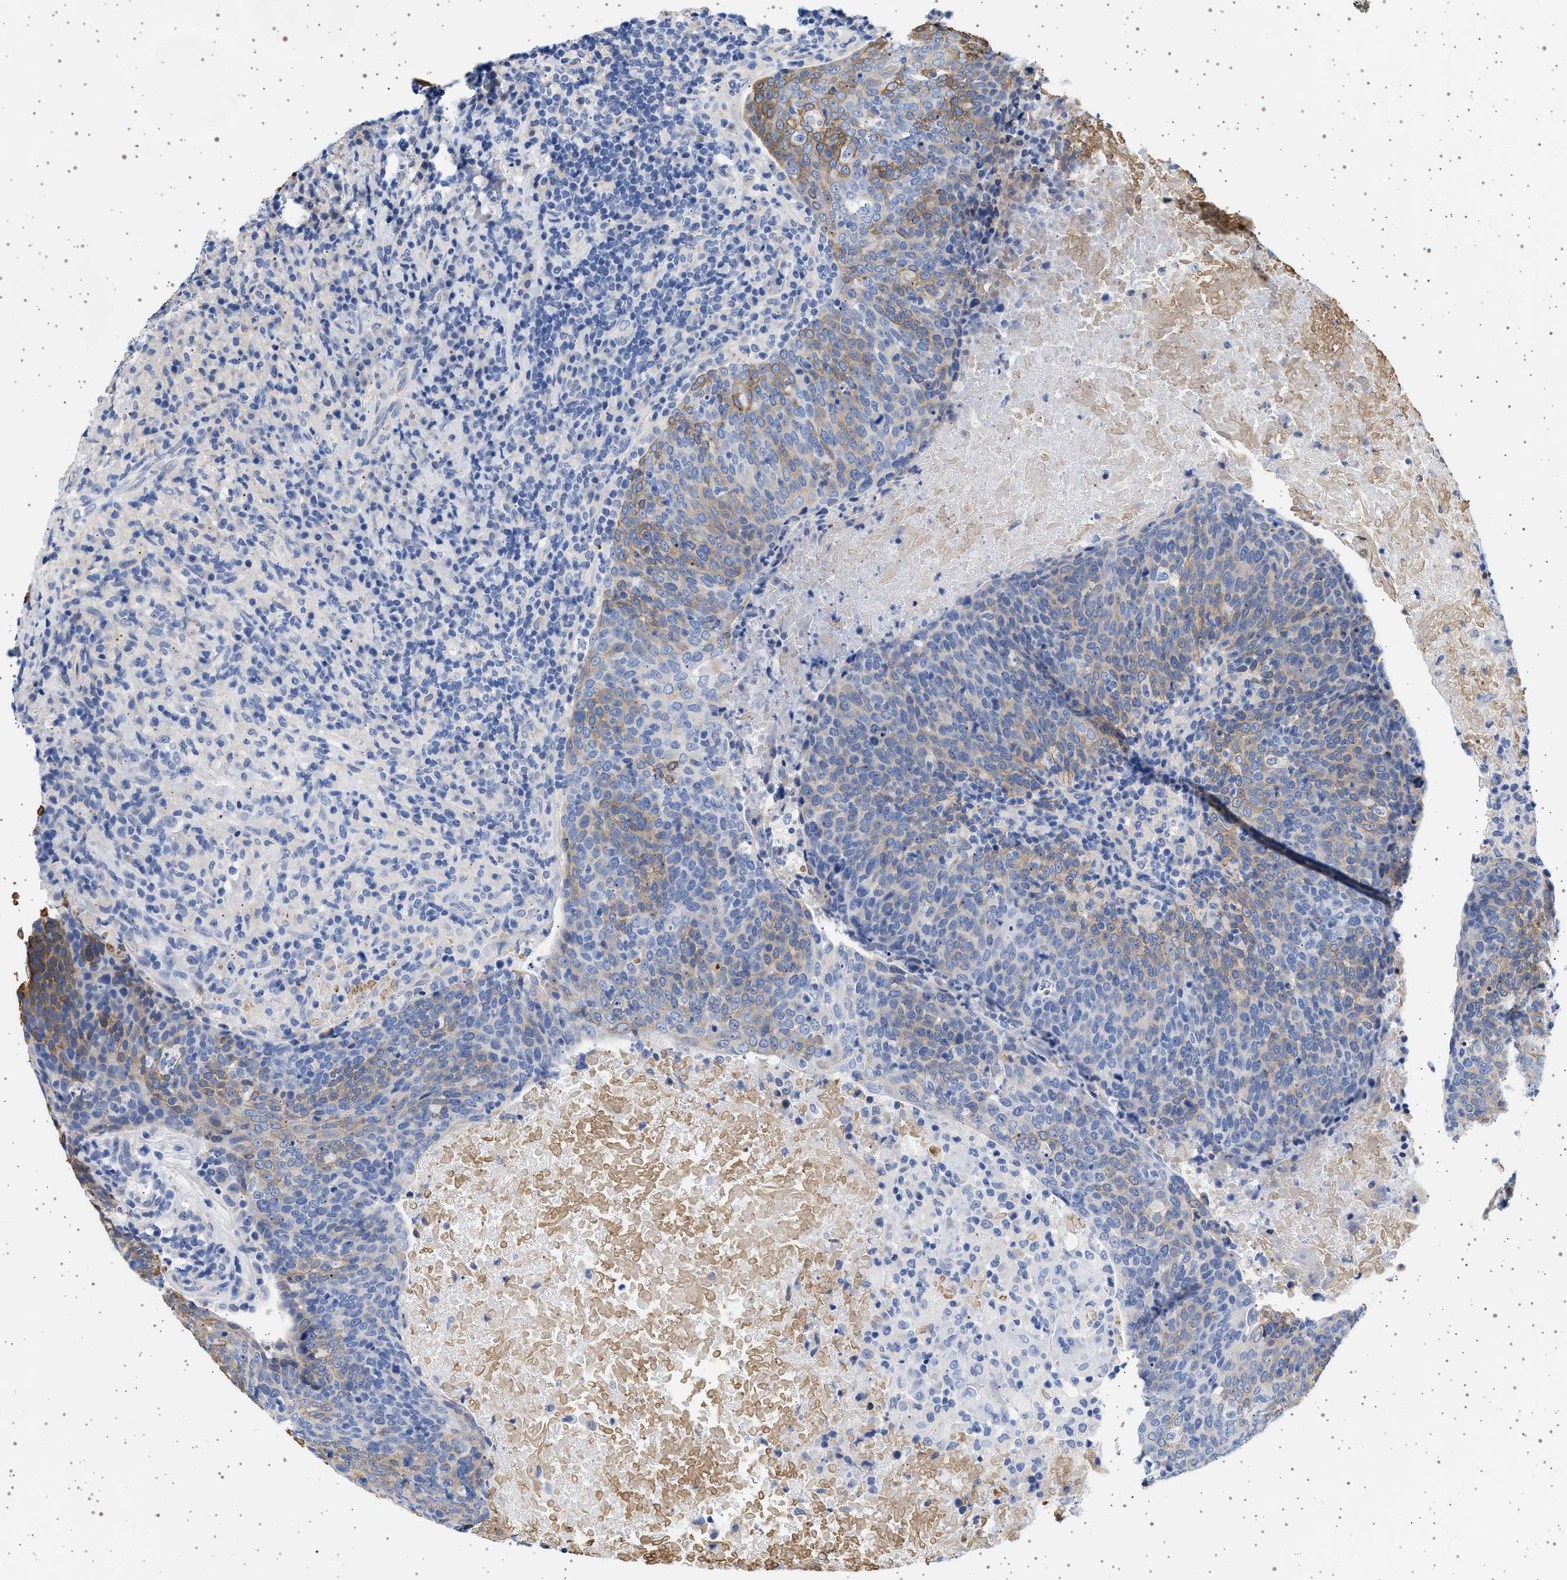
{"staining": {"intensity": "moderate", "quantity": "25%-75%", "location": "cytoplasmic/membranous"}, "tissue": "head and neck cancer", "cell_type": "Tumor cells", "image_type": "cancer", "snomed": [{"axis": "morphology", "description": "Squamous cell carcinoma, NOS"}, {"axis": "morphology", "description": "Squamous cell carcinoma, metastatic, NOS"}, {"axis": "topography", "description": "Lymph node"}, {"axis": "topography", "description": "Head-Neck"}], "caption": "Moderate cytoplasmic/membranous protein expression is present in approximately 25%-75% of tumor cells in squamous cell carcinoma (head and neck).", "gene": "TRMT10B", "patient": {"sex": "male", "age": 62}}